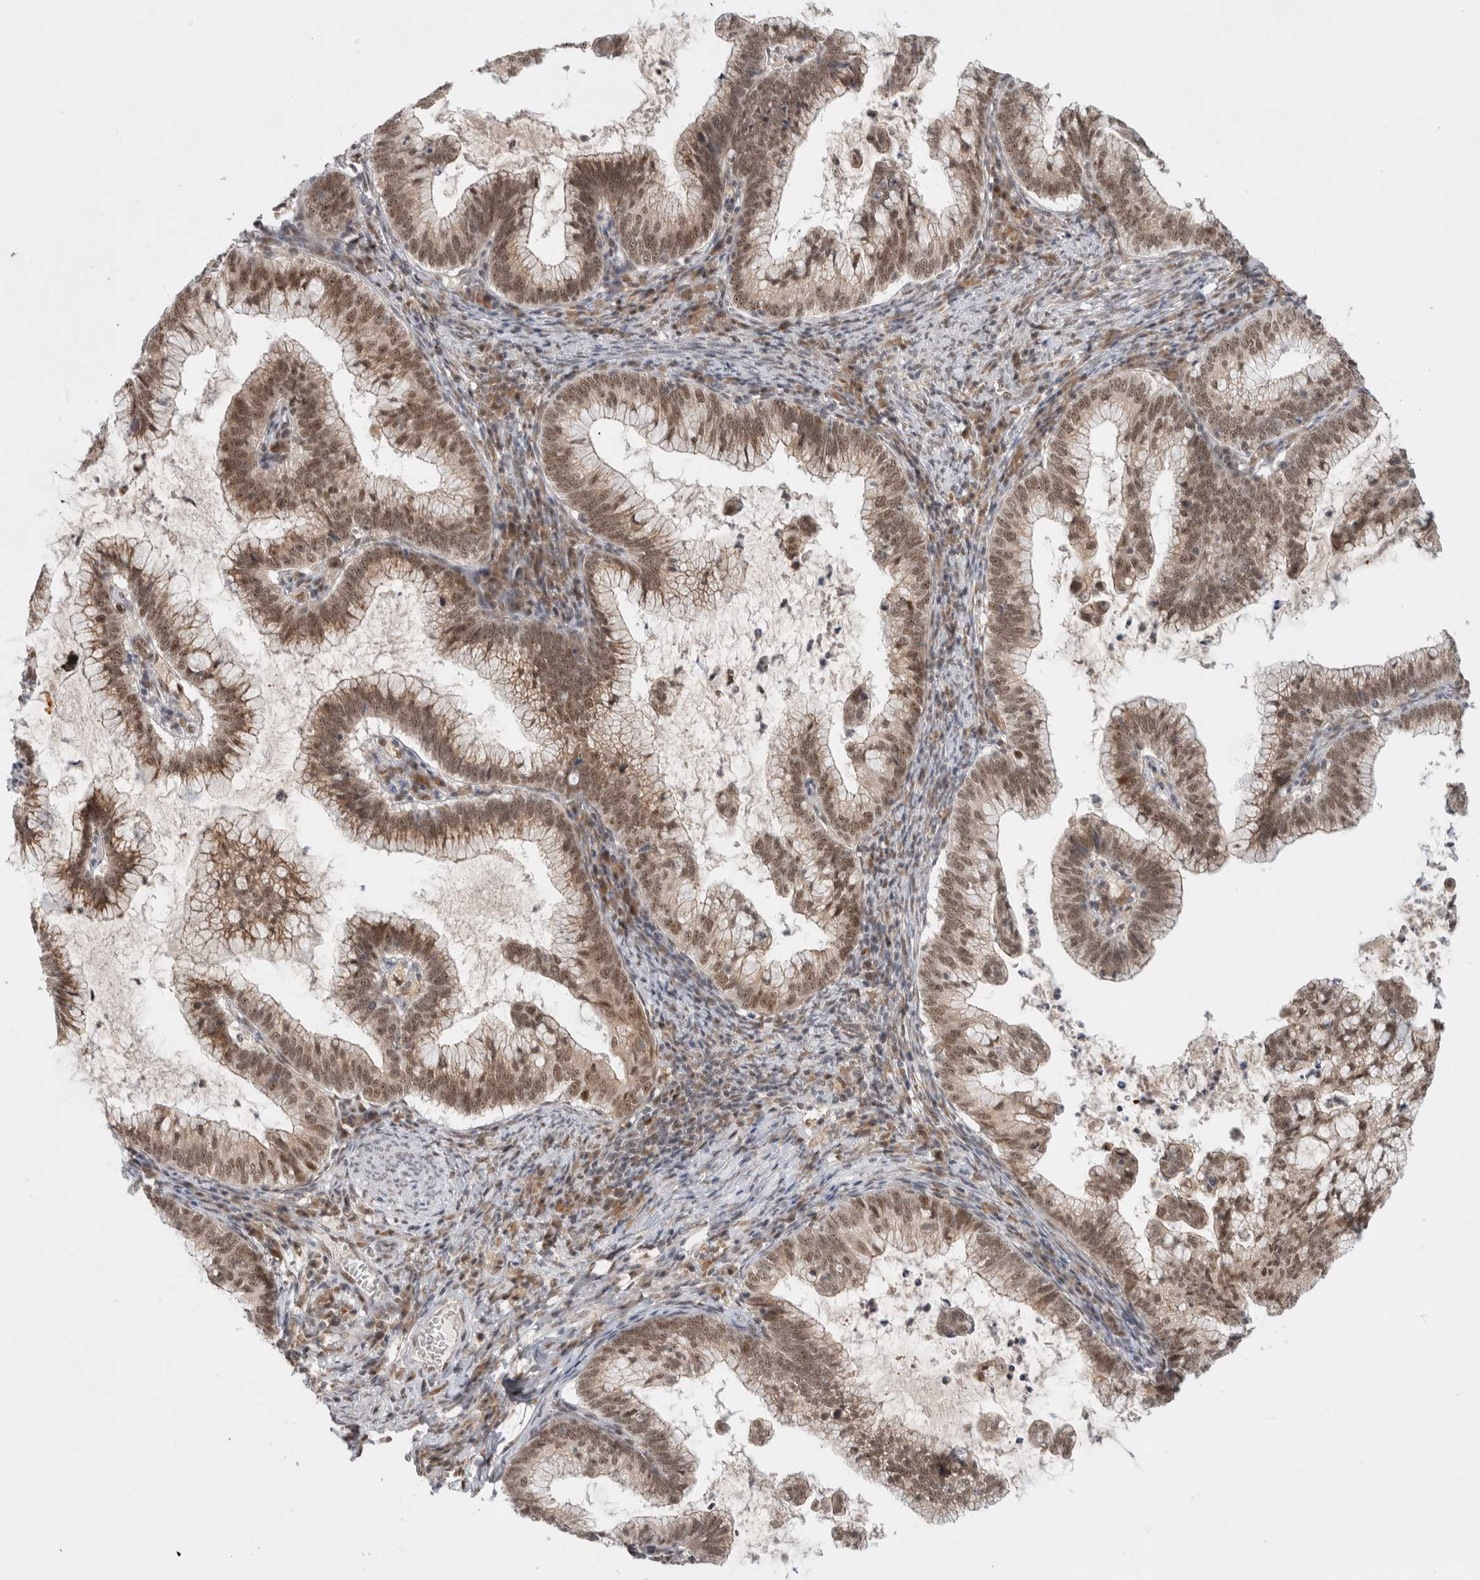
{"staining": {"intensity": "moderate", "quantity": ">75%", "location": "nuclear"}, "tissue": "cervical cancer", "cell_type": "Tumor cells", "image_type": "cancer", "snomed": [{"axis": "morphology", "description": "Adenocarcinoma, NOS"}, {"axis": "topography", "description": "Cervix"}], "caption": "Protein staining shows moderate nuclear expression in approximately >75% of tumor cells in cervical cancer (adenocarcinoma).", "gene": "NCAPG2", "patient": {"sex": "female", "age": 36}}